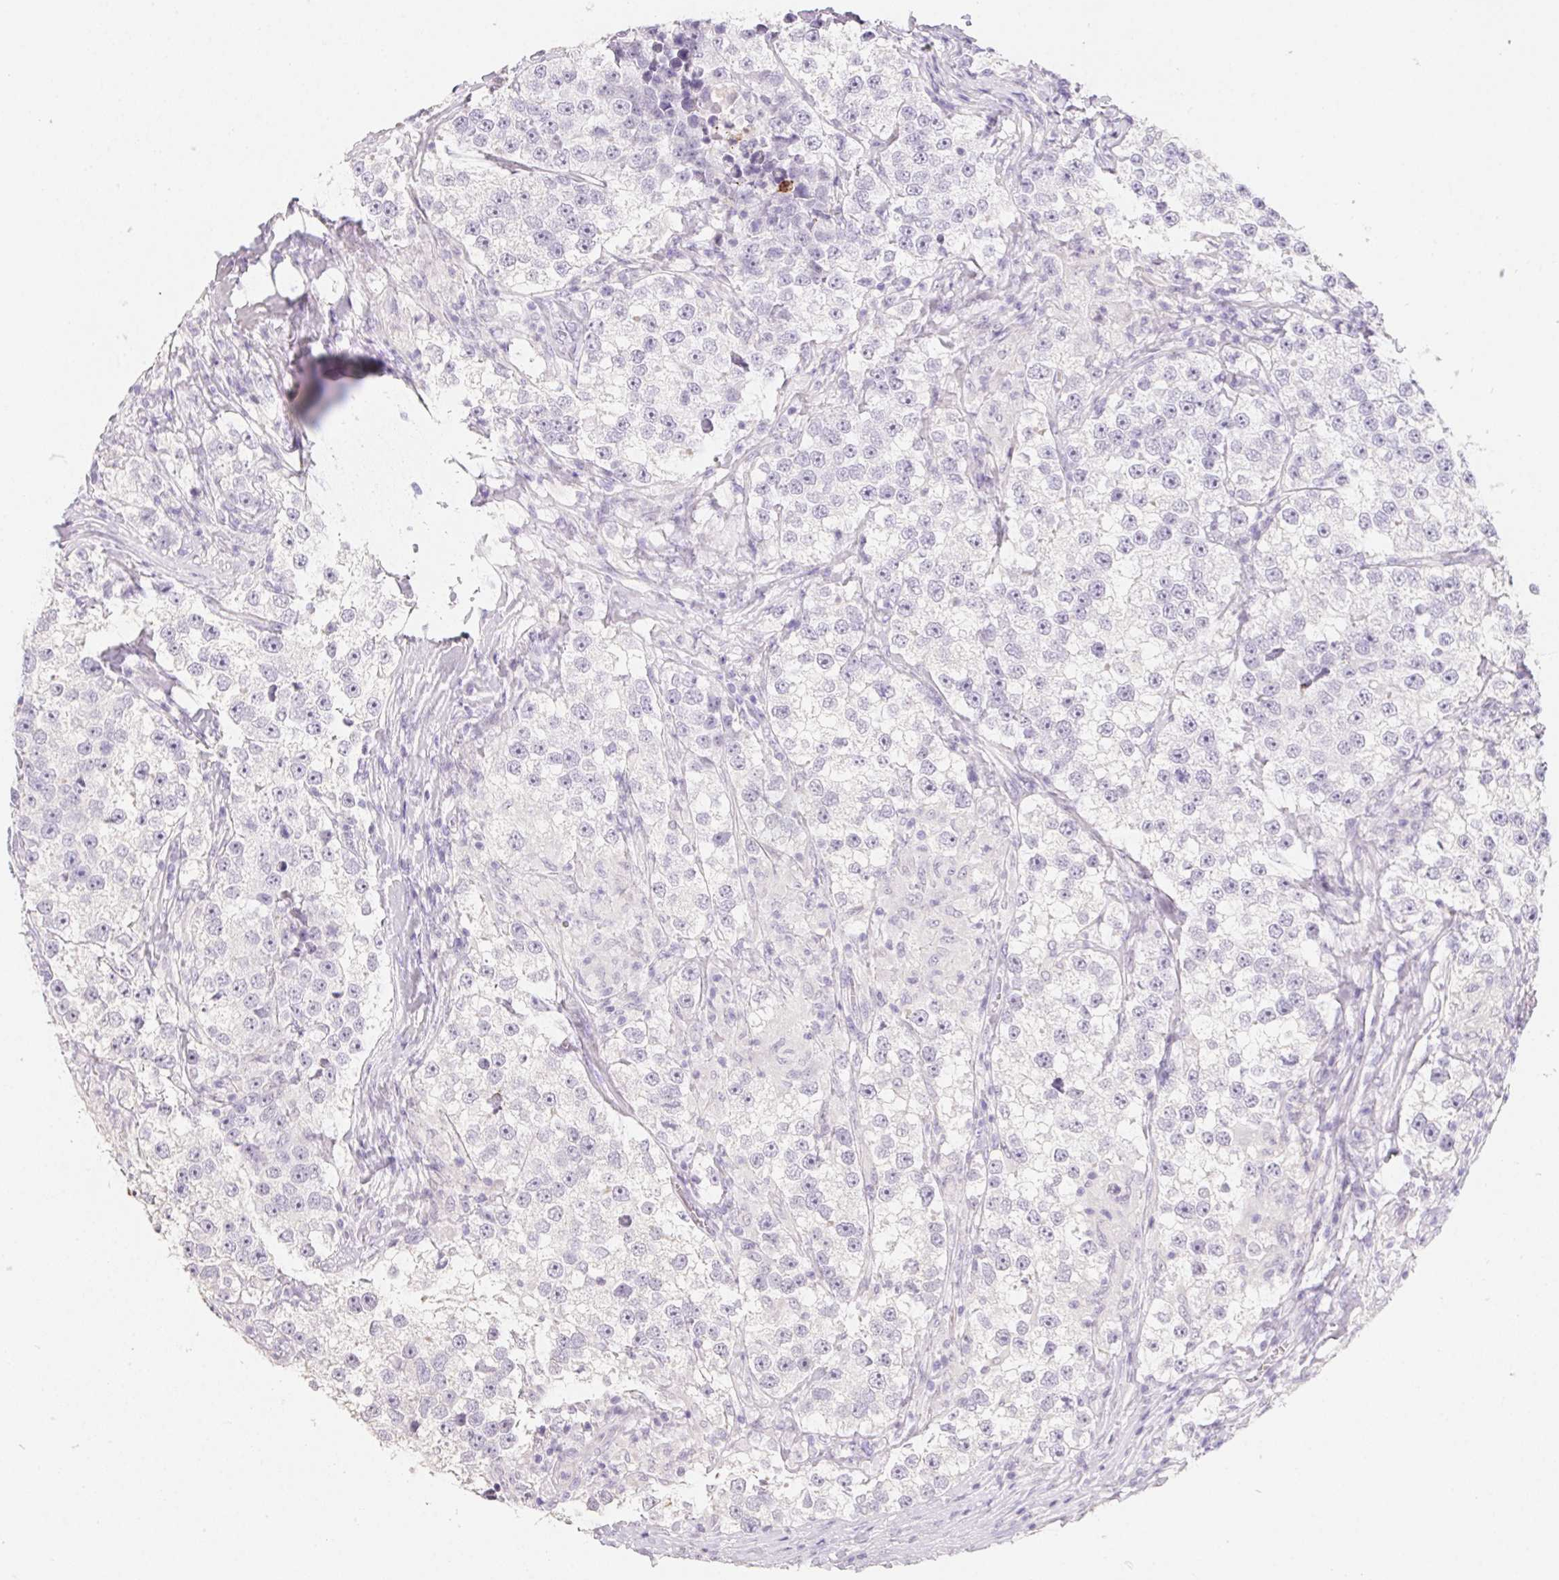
{"staining": {"intensity": "negative", "quantity": "none", "location": "none"}, "tissue": "testis cancer", "cell_type": "Tumor cells", "image_type": "cancer", "snomed": [{"axis": "morphology", "description": "Seminoma, NOS"}, {"axis": "topography", "description": "Testis"}], "caption": "This is a image of immunohistochemistry staining of seminoma (testis), which shows no positivity in tumor cells.", "gene": "MYL4", "patient": {"sex": "male", "age": 46}}